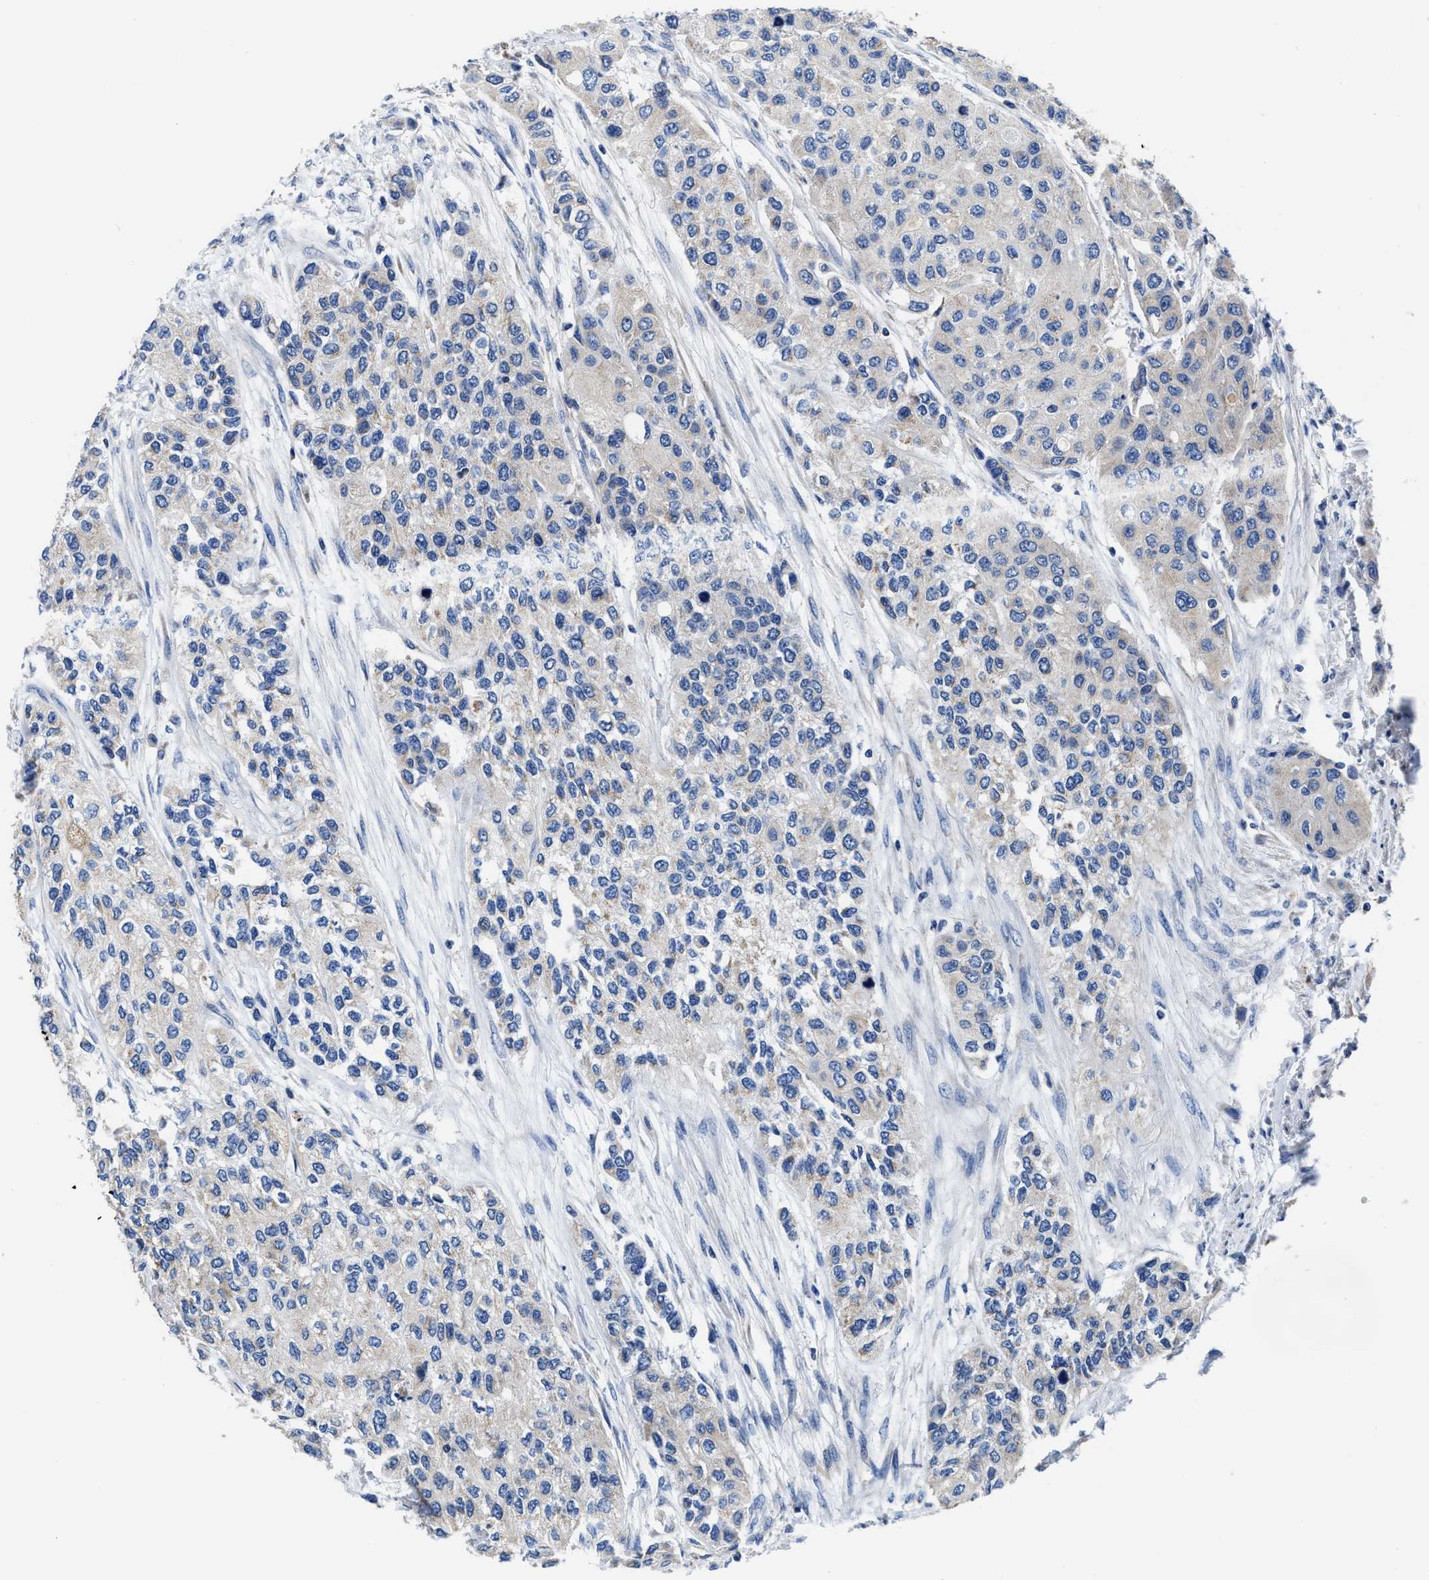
{"staining": {"intensity": "negative", "quantity": "none", "location": "none"}, "tissue": "urothelial cancer", "cell_type": "Tumor cells", "image_type": "cancer", "snomed": [{"axis": "morphology", "description": "Urothelial carcinoma, High grade"}, {"axis": "topography", "description": "Urinary bladder"}], "caption": "There is no significant positivity in tumor cells of urothelial cancer. The staining was performed using DAB to visualize the protein expression in brown, while the nuclei were stained in blue with hematoxylin (Magnification: 20x).", "gene": "TMEM30A", "patient": {"sex": "female", "age": 56}}